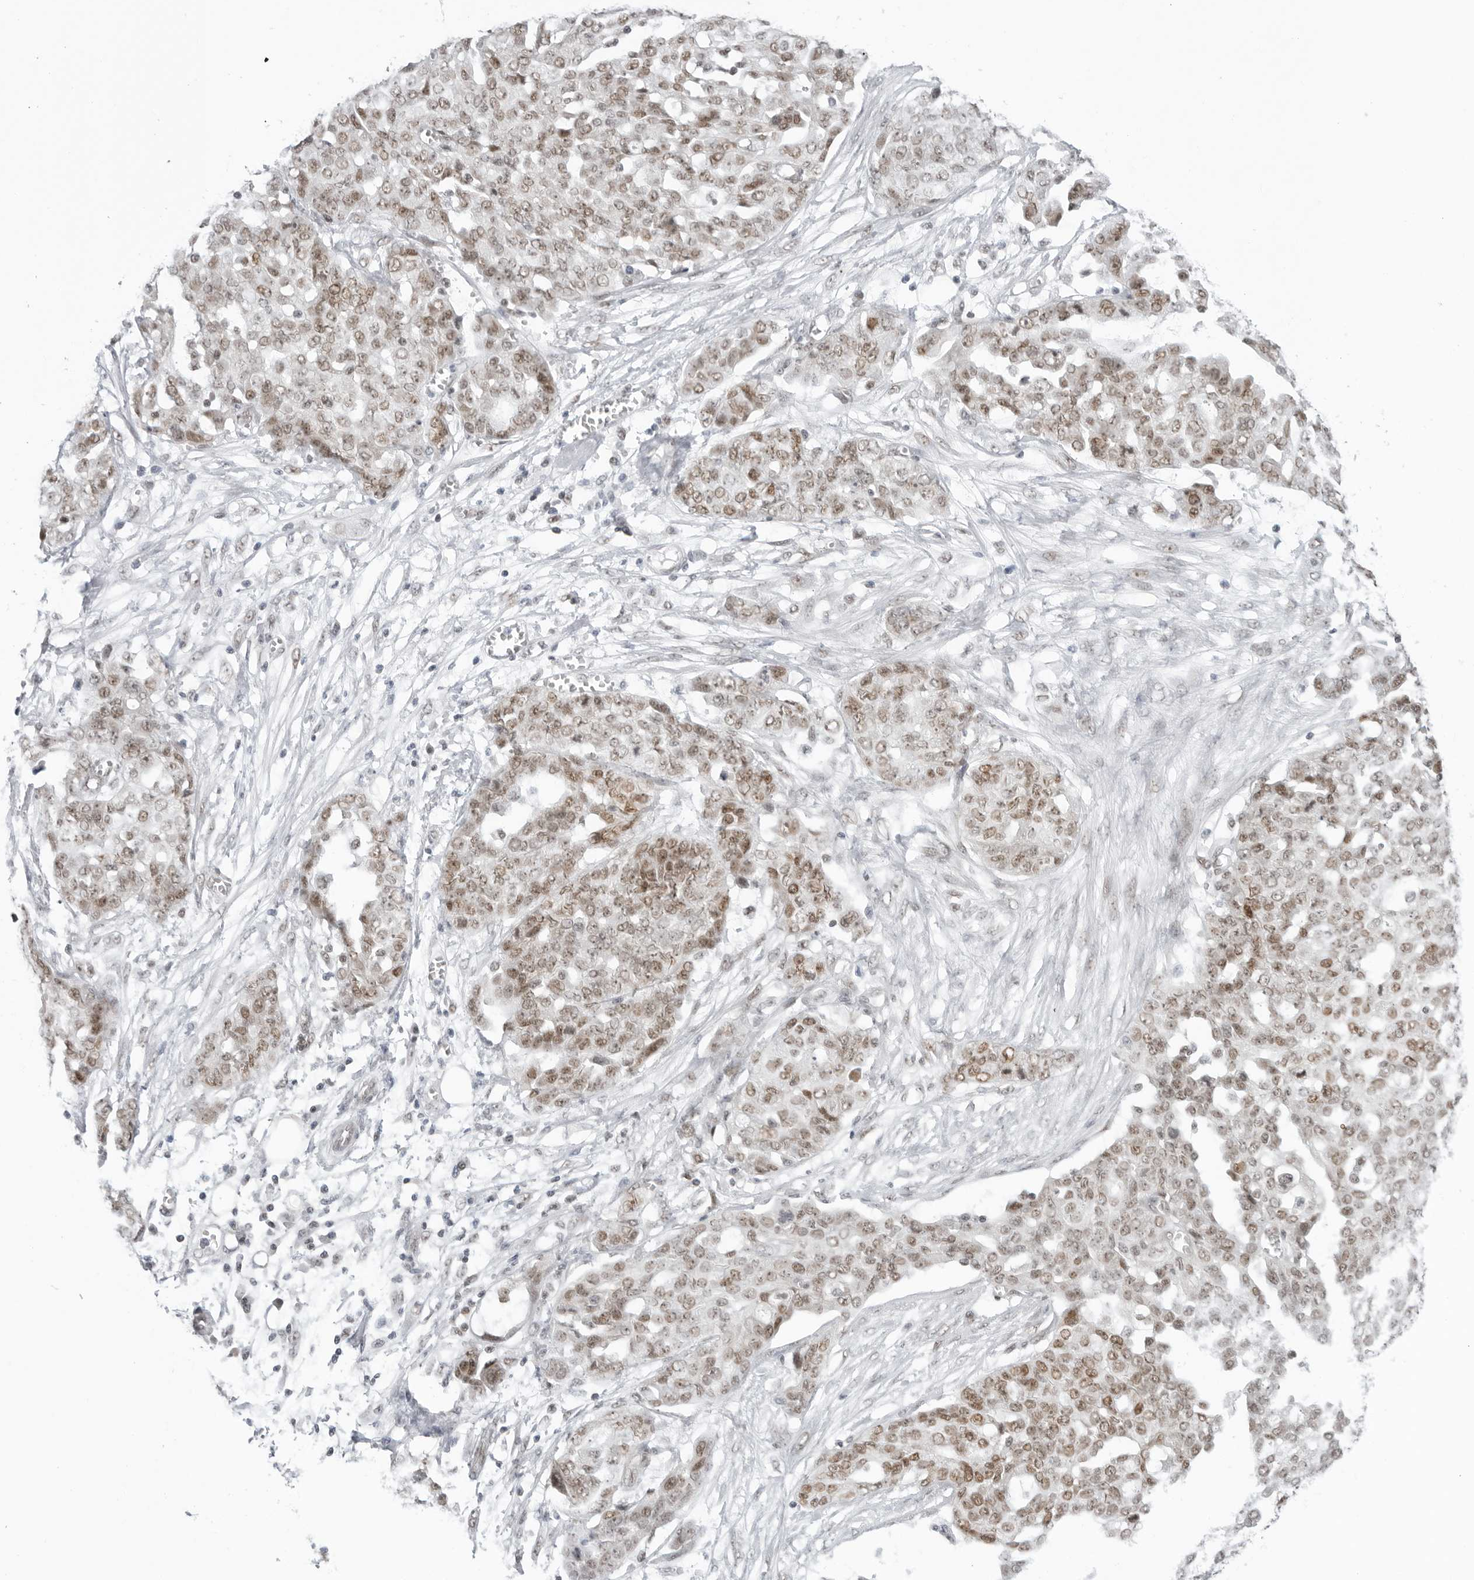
{"staining": {"intensity": "moderate", "quantity": ">75%", "location": "nuclear"}, "tissue": "ovarian cancer", "cell_type": "Tumor cells", "image_type": "cancer", "snomed": [{"axis": "morphology", "description": "Cystadenocarcinoma, serous, NOS"}, {"axis": "topography", "description": "Soft tissue"}, {"axis": "topography", "description": "Ovary"}], "caption": "Immunohistochemical staining of ovarian cancer shows moderate nuclear protein positivity in approximately >75% of tumor cells.", "gene": "FOXK2", "patient": {"sex": "female", "age": 57}}